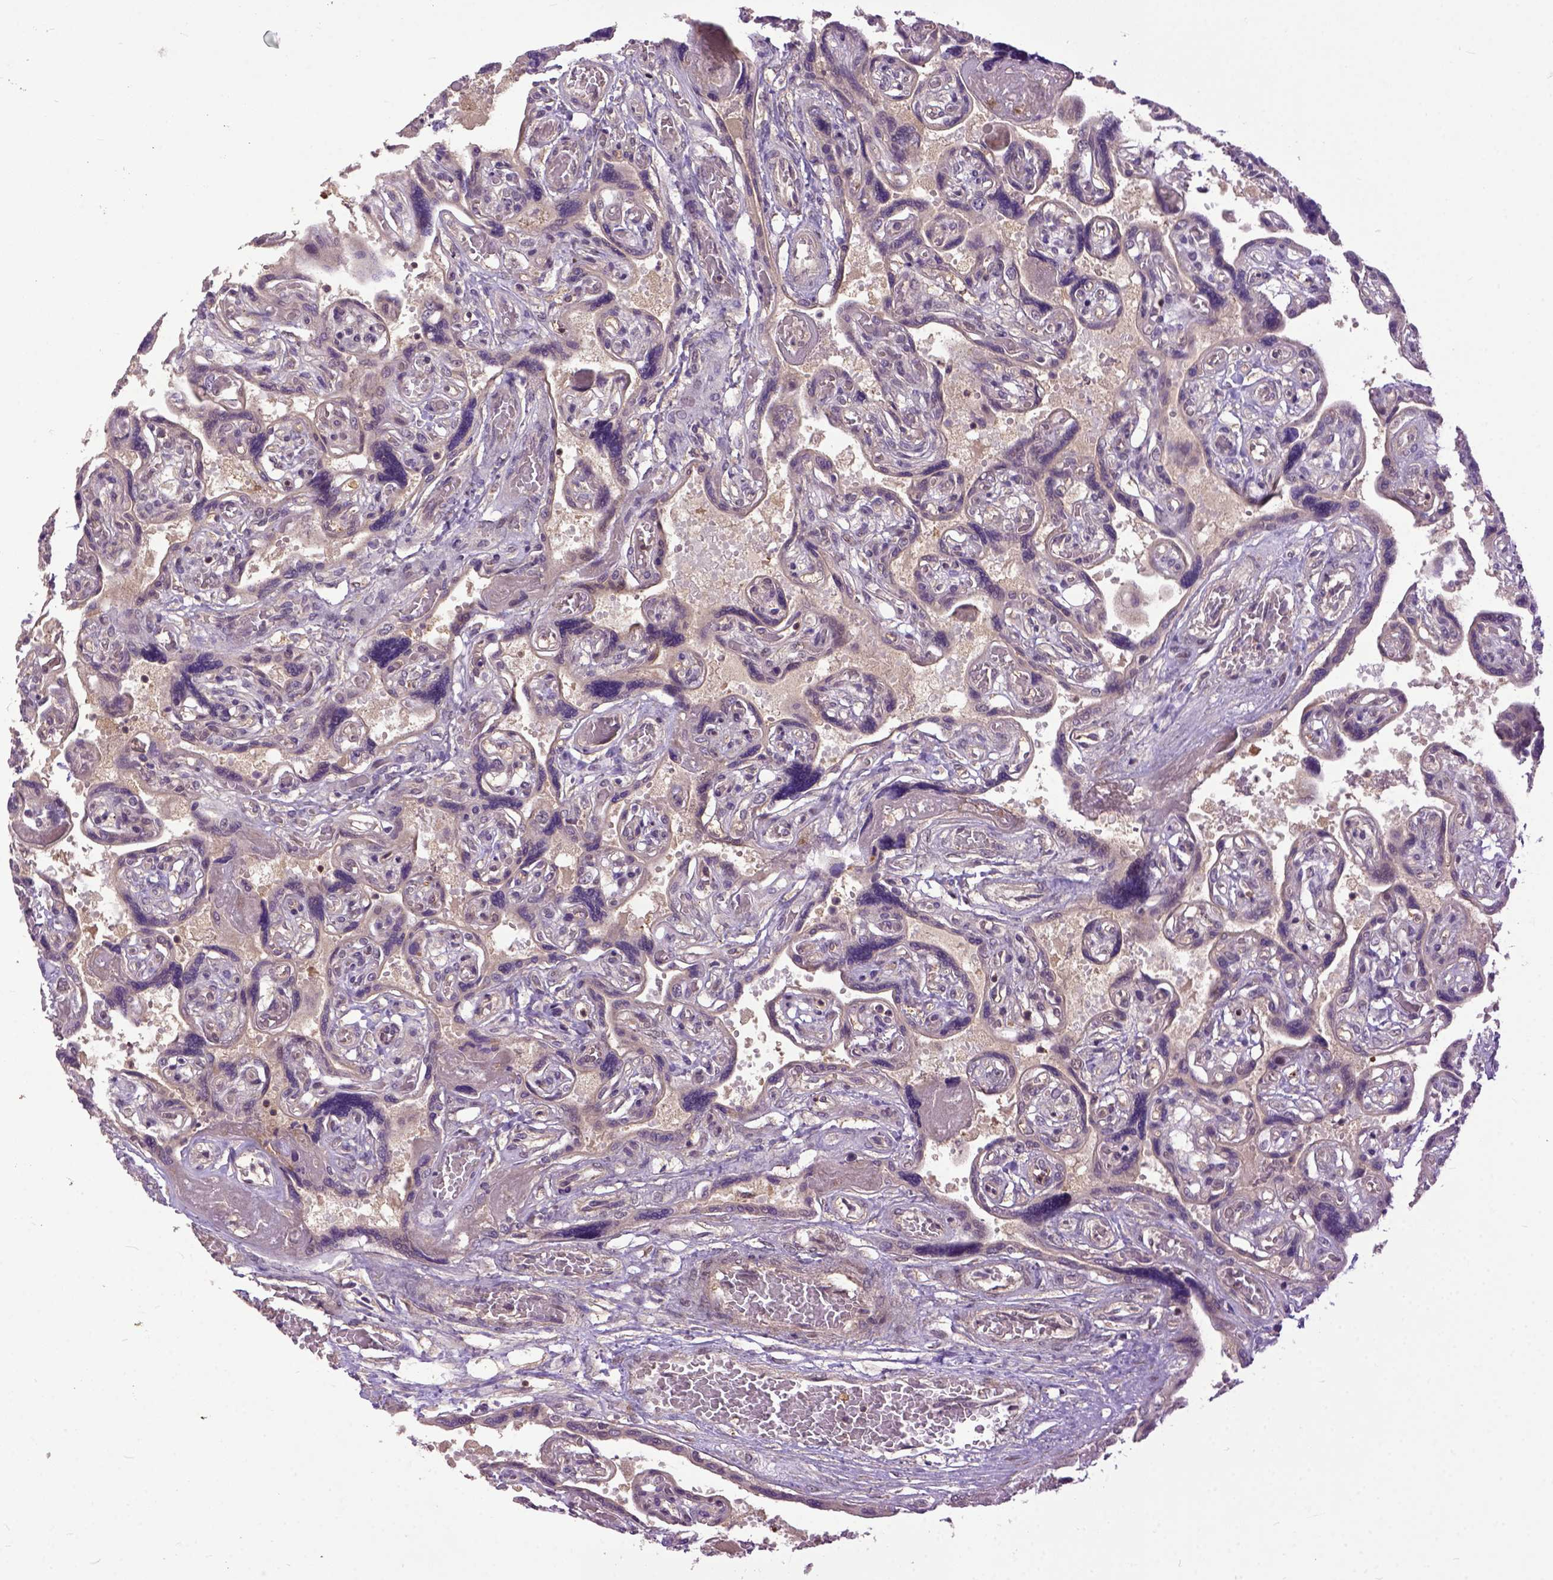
{"staining": {"intensity": "negative", "quantity": "none", "location": "none"}, "tissue": "placenta", "cell_type": "Decidual cells", "image_type": "normal", "snomed": [{"axis": "morphology", "description": "Normal tissue, NOS"}, {"axis": "topography", "description": "Placenta"}], "caption": "High power microscopy histopathology image of an immunohistochemistry photomicrograph of normal placenta, revealing no significant positivity in decidual cells. (DAB (3,3'-diaminobenzidine) immunohistochemistry (IHC) with hematoxylin counter stain).", "gene": "CPNE1", "patient": {"sex": "female", "age": 32}}